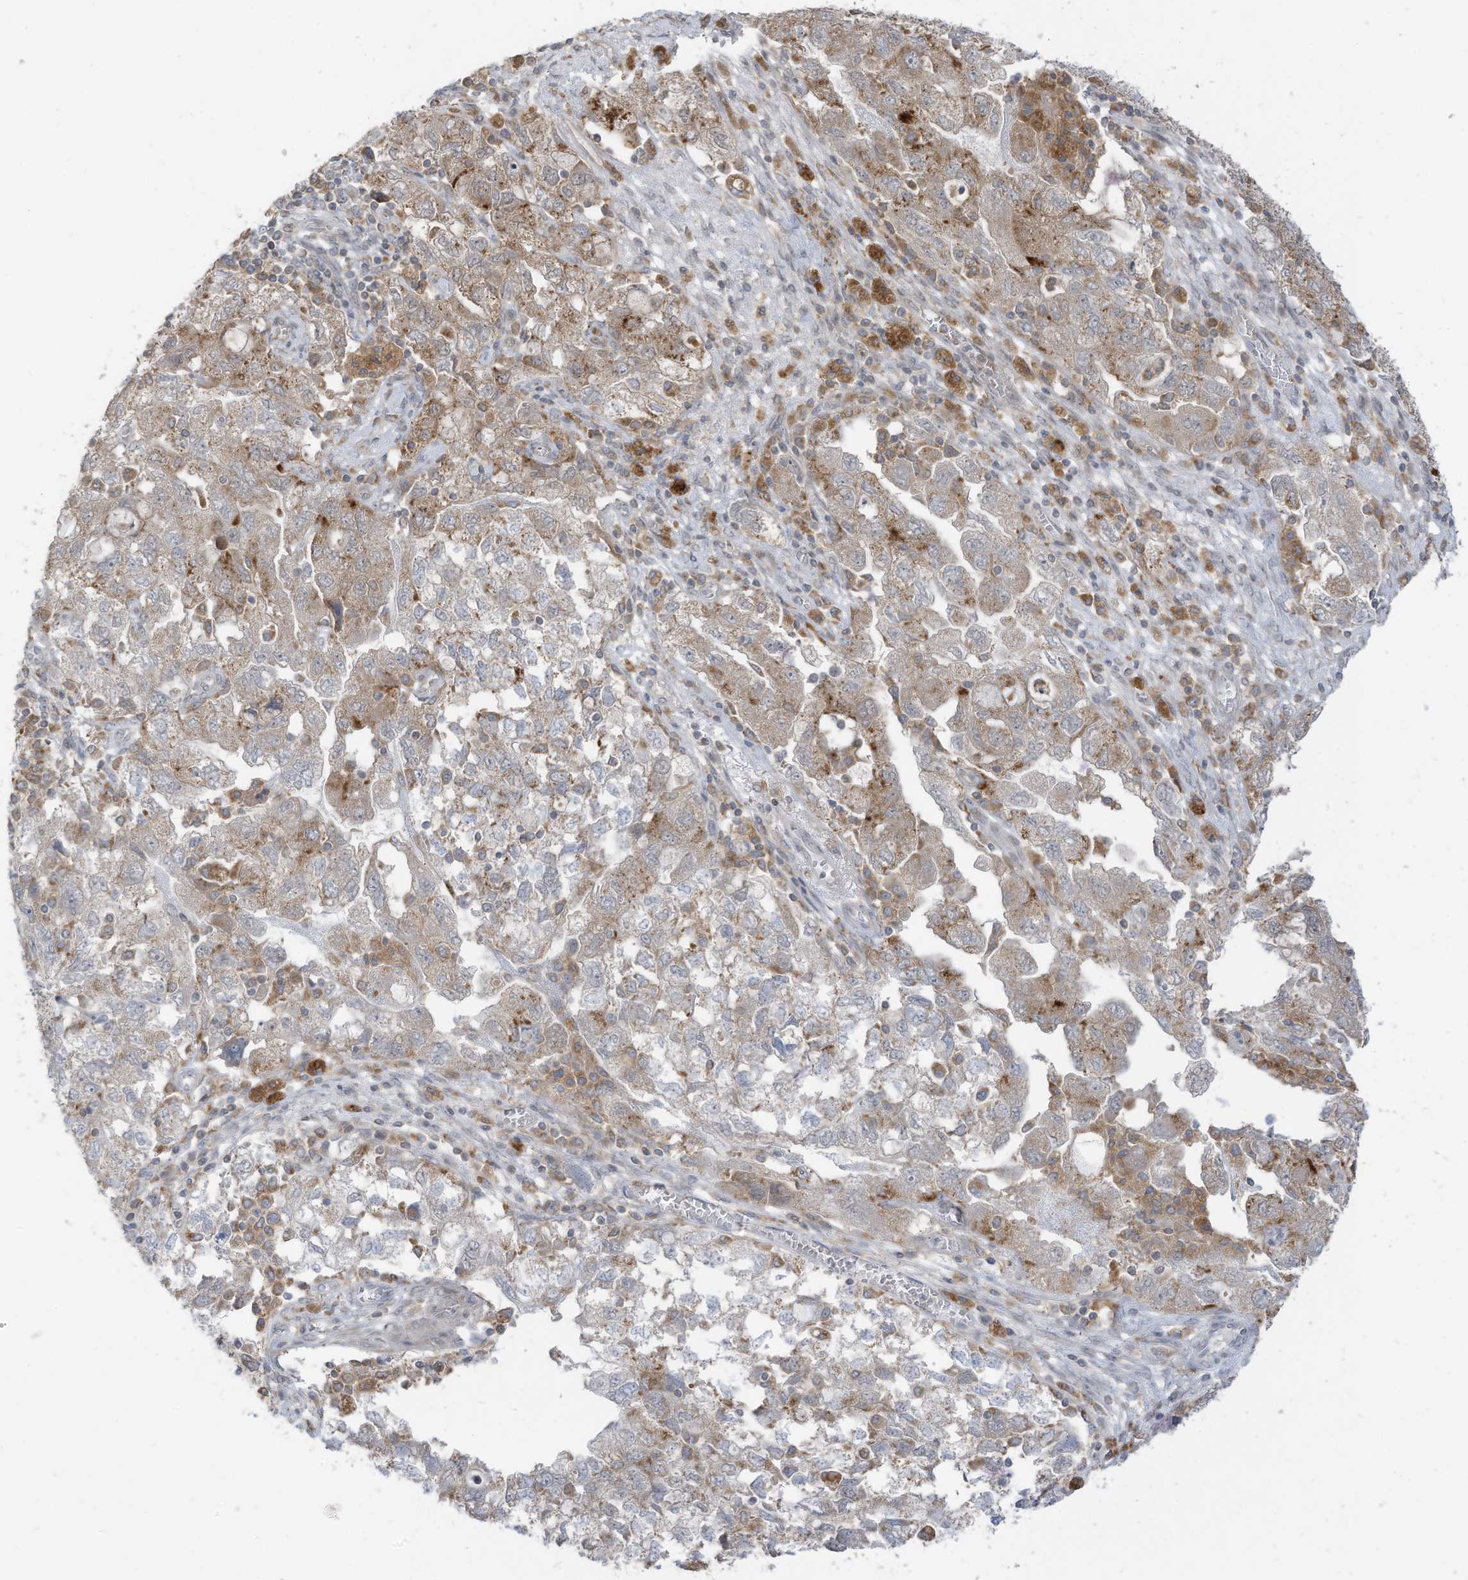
{"staining": {"intensity": "moderate", "quantity": "25%-75%", "location": "cytoplasmic/membranous"}, "tissue": "ovarian cancer", "cell_type": "Tumor cells", "image_type": "cancer", "snomed": [{"axis": "morphology", "description": "Carcinoma, NOS"}, {"axis": "morphology", "description": "Cystadenocarcinoma, serous, NOS"}, {"axis": "topography", "description": "Ovary"}], "caption": "The histopathology image reveals a brown stain indicating the presence of a protein in the cytoplasmic/membranous of tumor cells in ovarian cancer.", "gene": "DZIP3", "patient": {"sex": "female", "age": 69}}